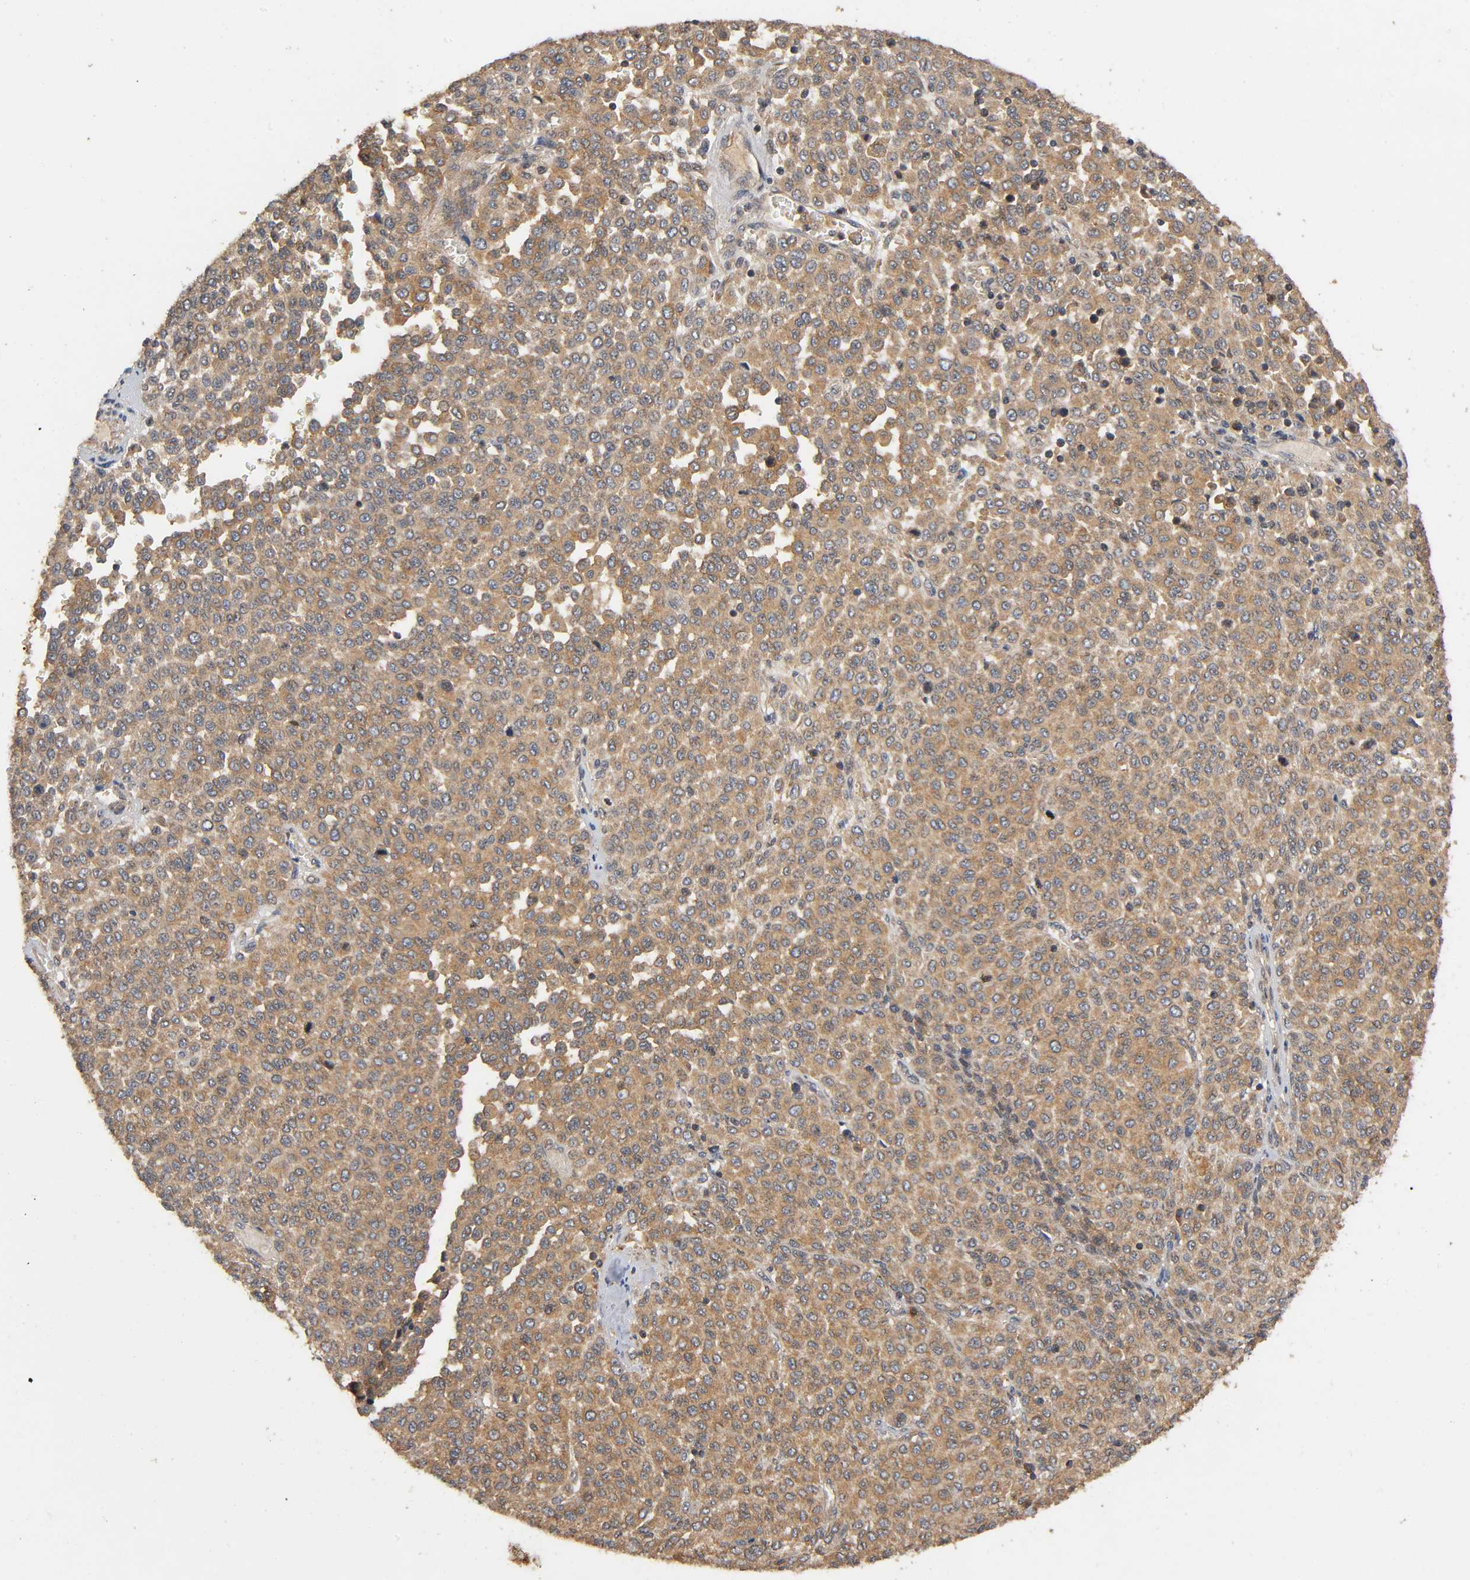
{"staining": {"intensity": "moderate", "quantity": ">75%", "location": "cytoplasmic/membranous"}, "tissue": "melanoma", "cell_type": "Tumor cells", "image_type": "cancer", "snomed": [{"axis": "morphology", "description": "Malignant melanoma, Metastatic site"}, {"axis": "topography", "description": "Pancreas"}], "caption": "The image demonstrates staining of melanoma, revealing moderate cytoplasmic/membranous protein staining (brown color) within tumor cells.", "gene": "IKBKB", "patient": {"sex": "female", "age": 30}}